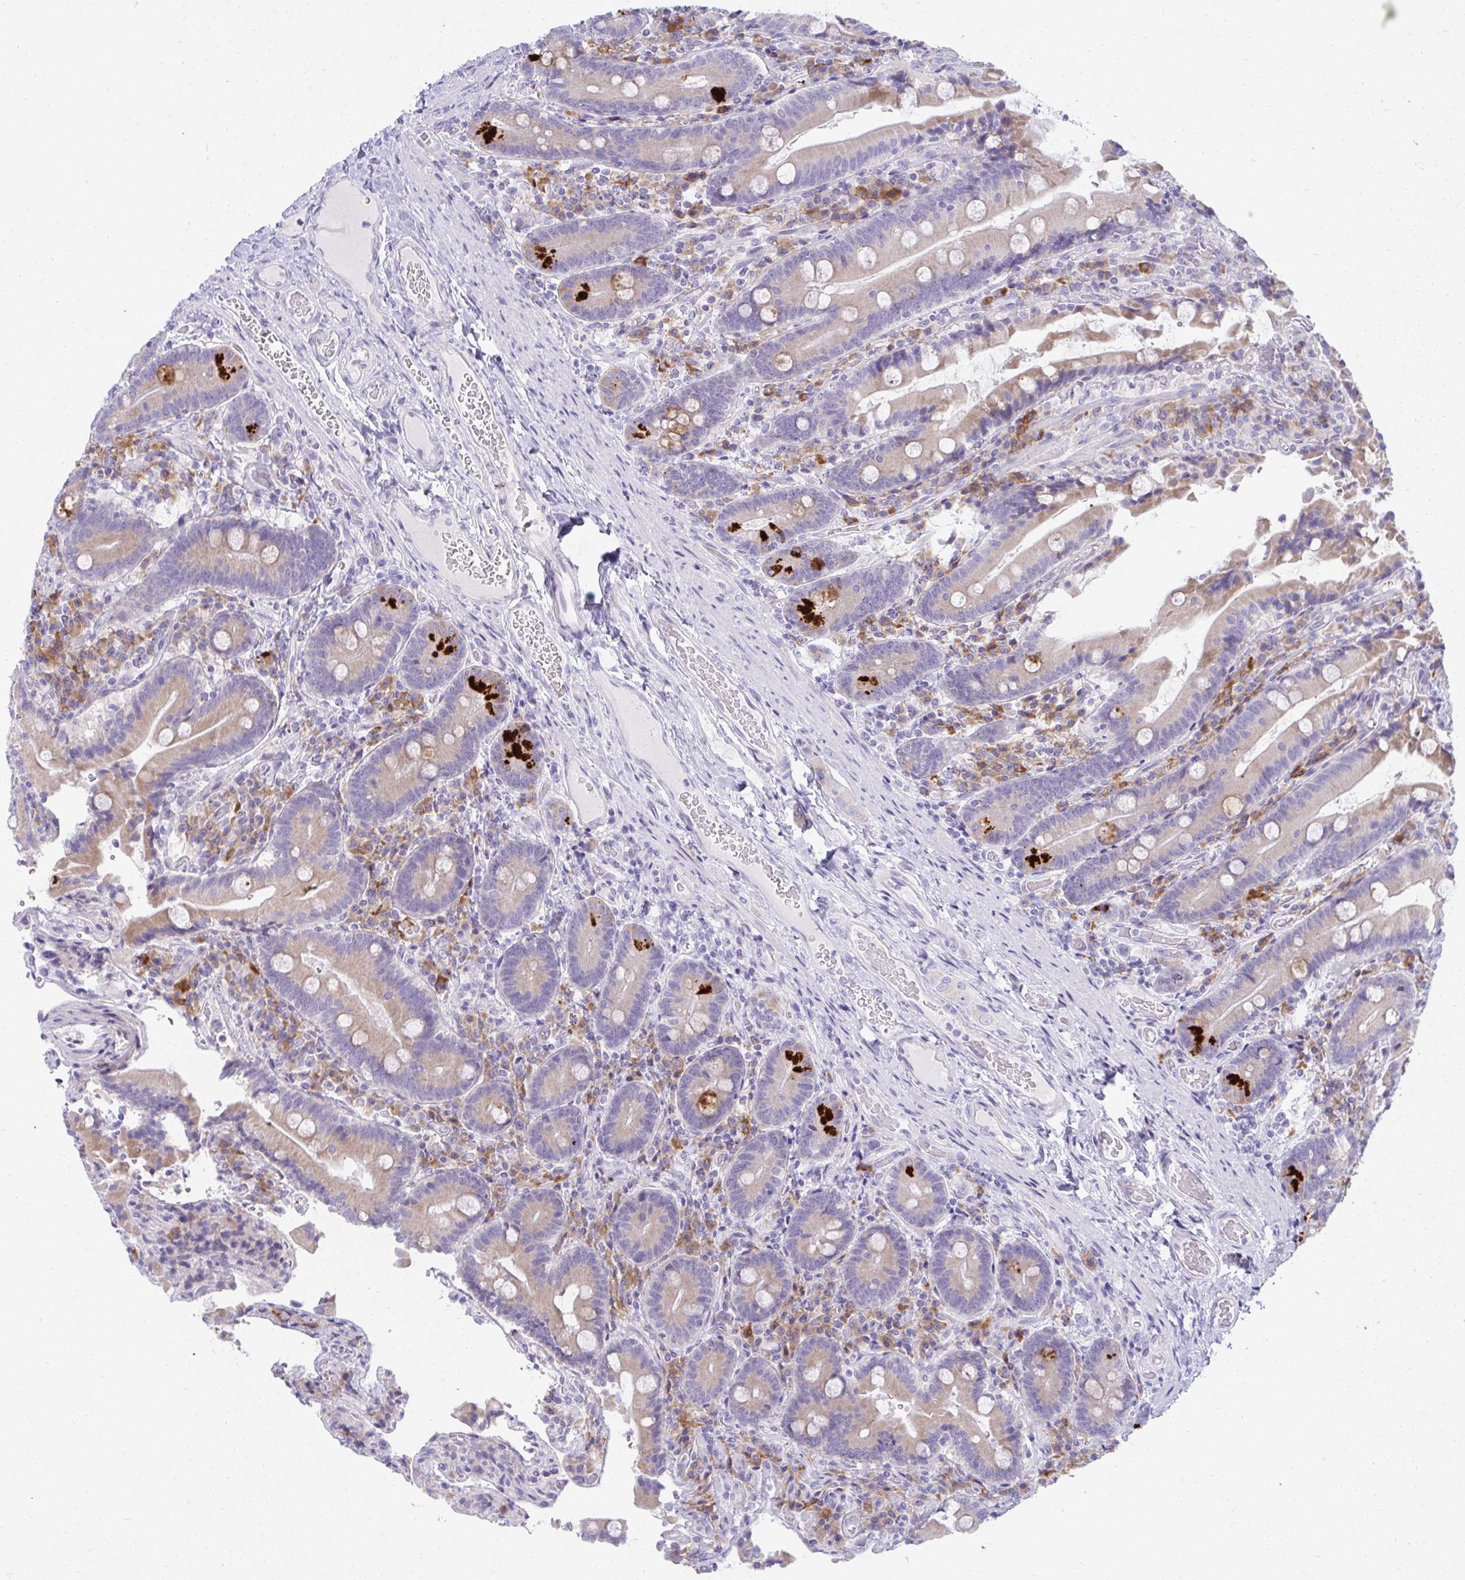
{"staining": {"intensity": "strong", "quantity": "<25%", "location": "cytoplasmic/membranous"}, "tissue": "duodenum", "cell_type": "Glandular cells", "image_type": "normal", "snomed": [{"axis": "morphology", "description": "Normal tissue, NOS"}, {"axis": "topography", "description": "Duodenum"}], "caption": "IHC of benign duodenum displays medium levels of strong cytoplasmic/membranous staining in approximately <25% of glandular cells.", "gene": "FASLG", "patient": {"sex": "female", "age": 62}}